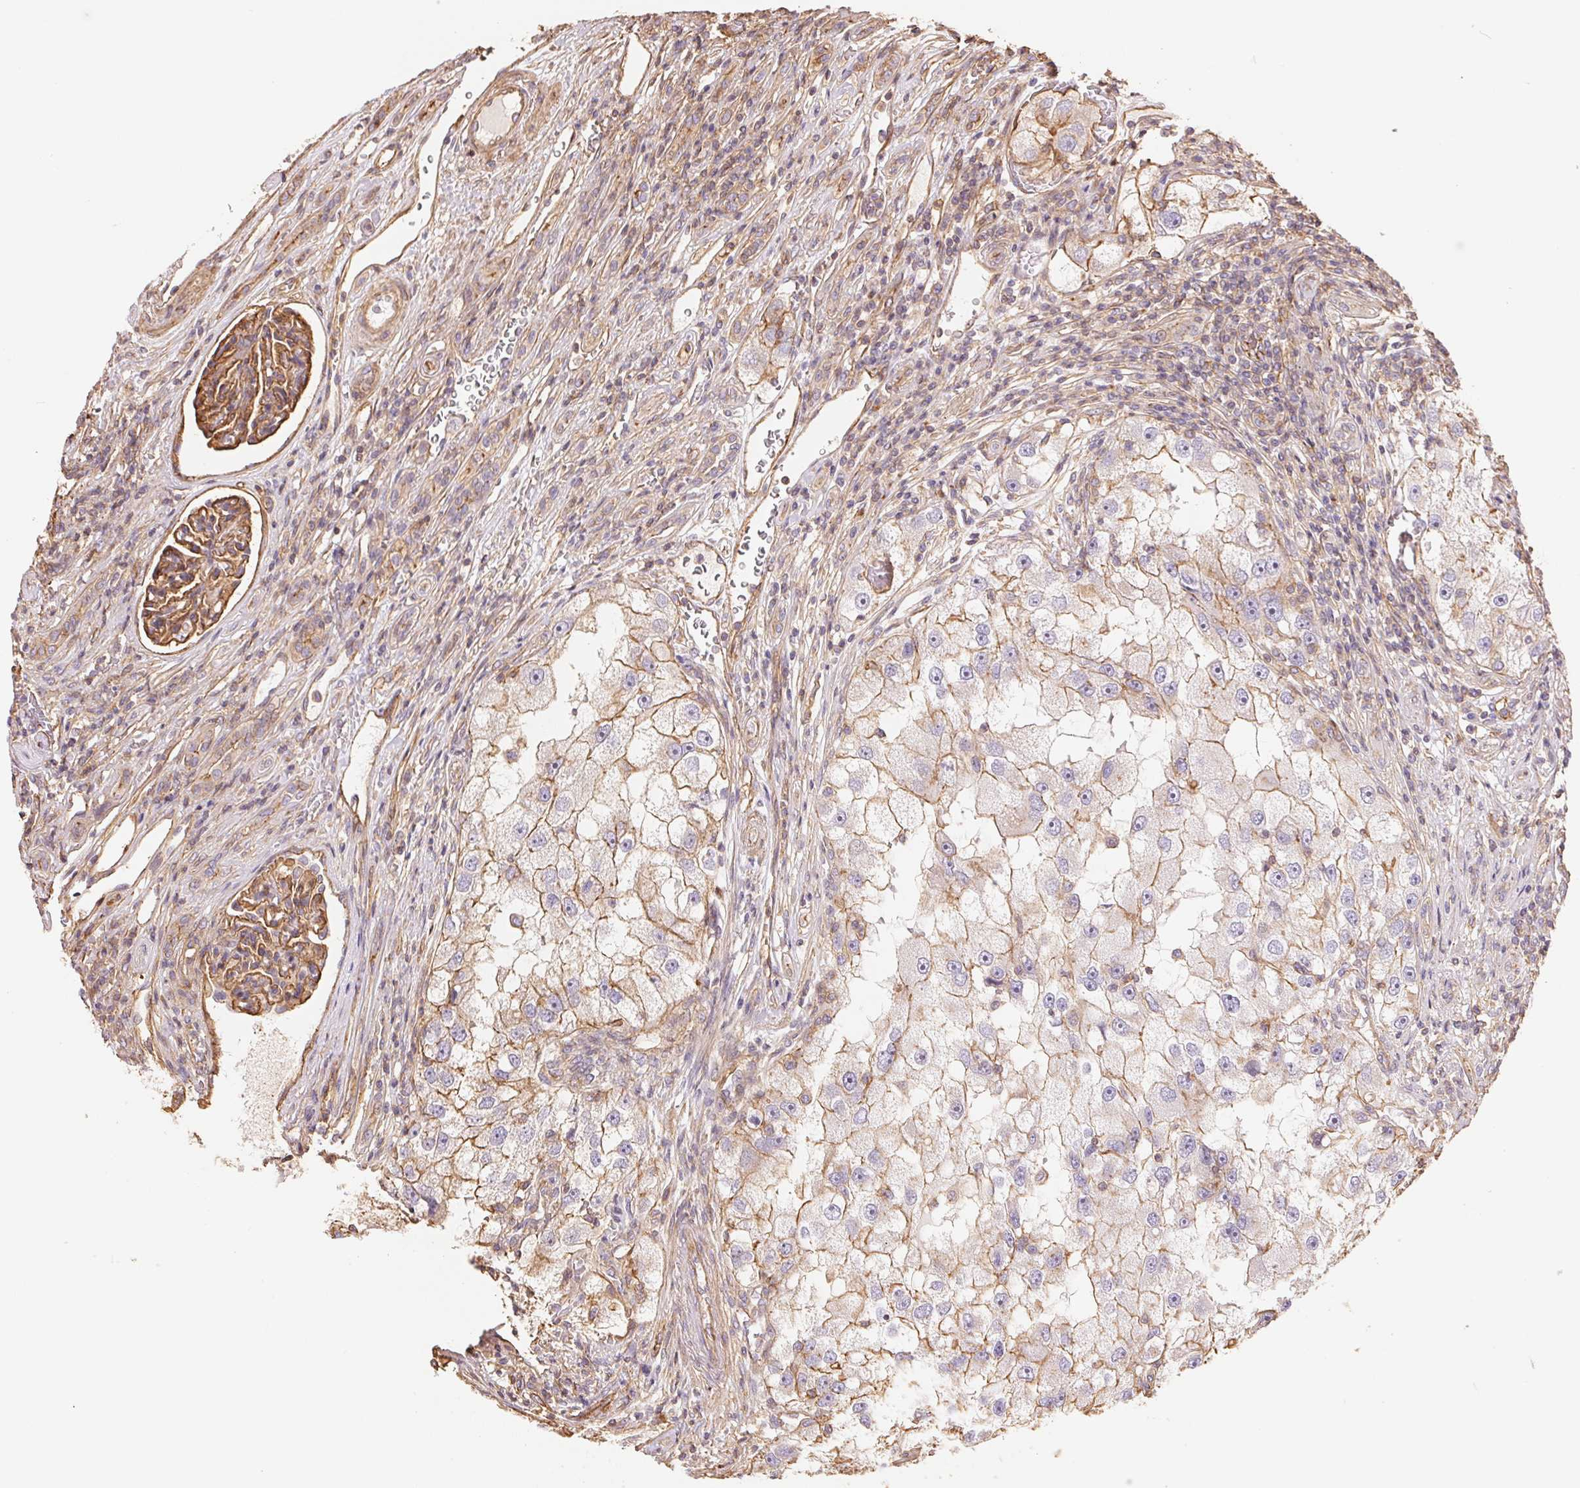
{"staining": {"intensity": "moderate", "quantity": "25%-75%", "location": "cytoplasmic/membranous"}, "tissue": "renal cancer", "cell_type": "Tumor cells", "image_type": "cancer", "snomed": [{"axis": "morphology", "description": "Adenocarcinoma, NOS"}, {"axis": "topography", "description": "Kidney"}], "caption": "Renal cancer (adenocarcinoma) stained for a protein displays moderate cytoplasmic/membranous positivity in tumor cells.", "gene": "FRAS1", "patient": {"sex": "male", "age": 63}}